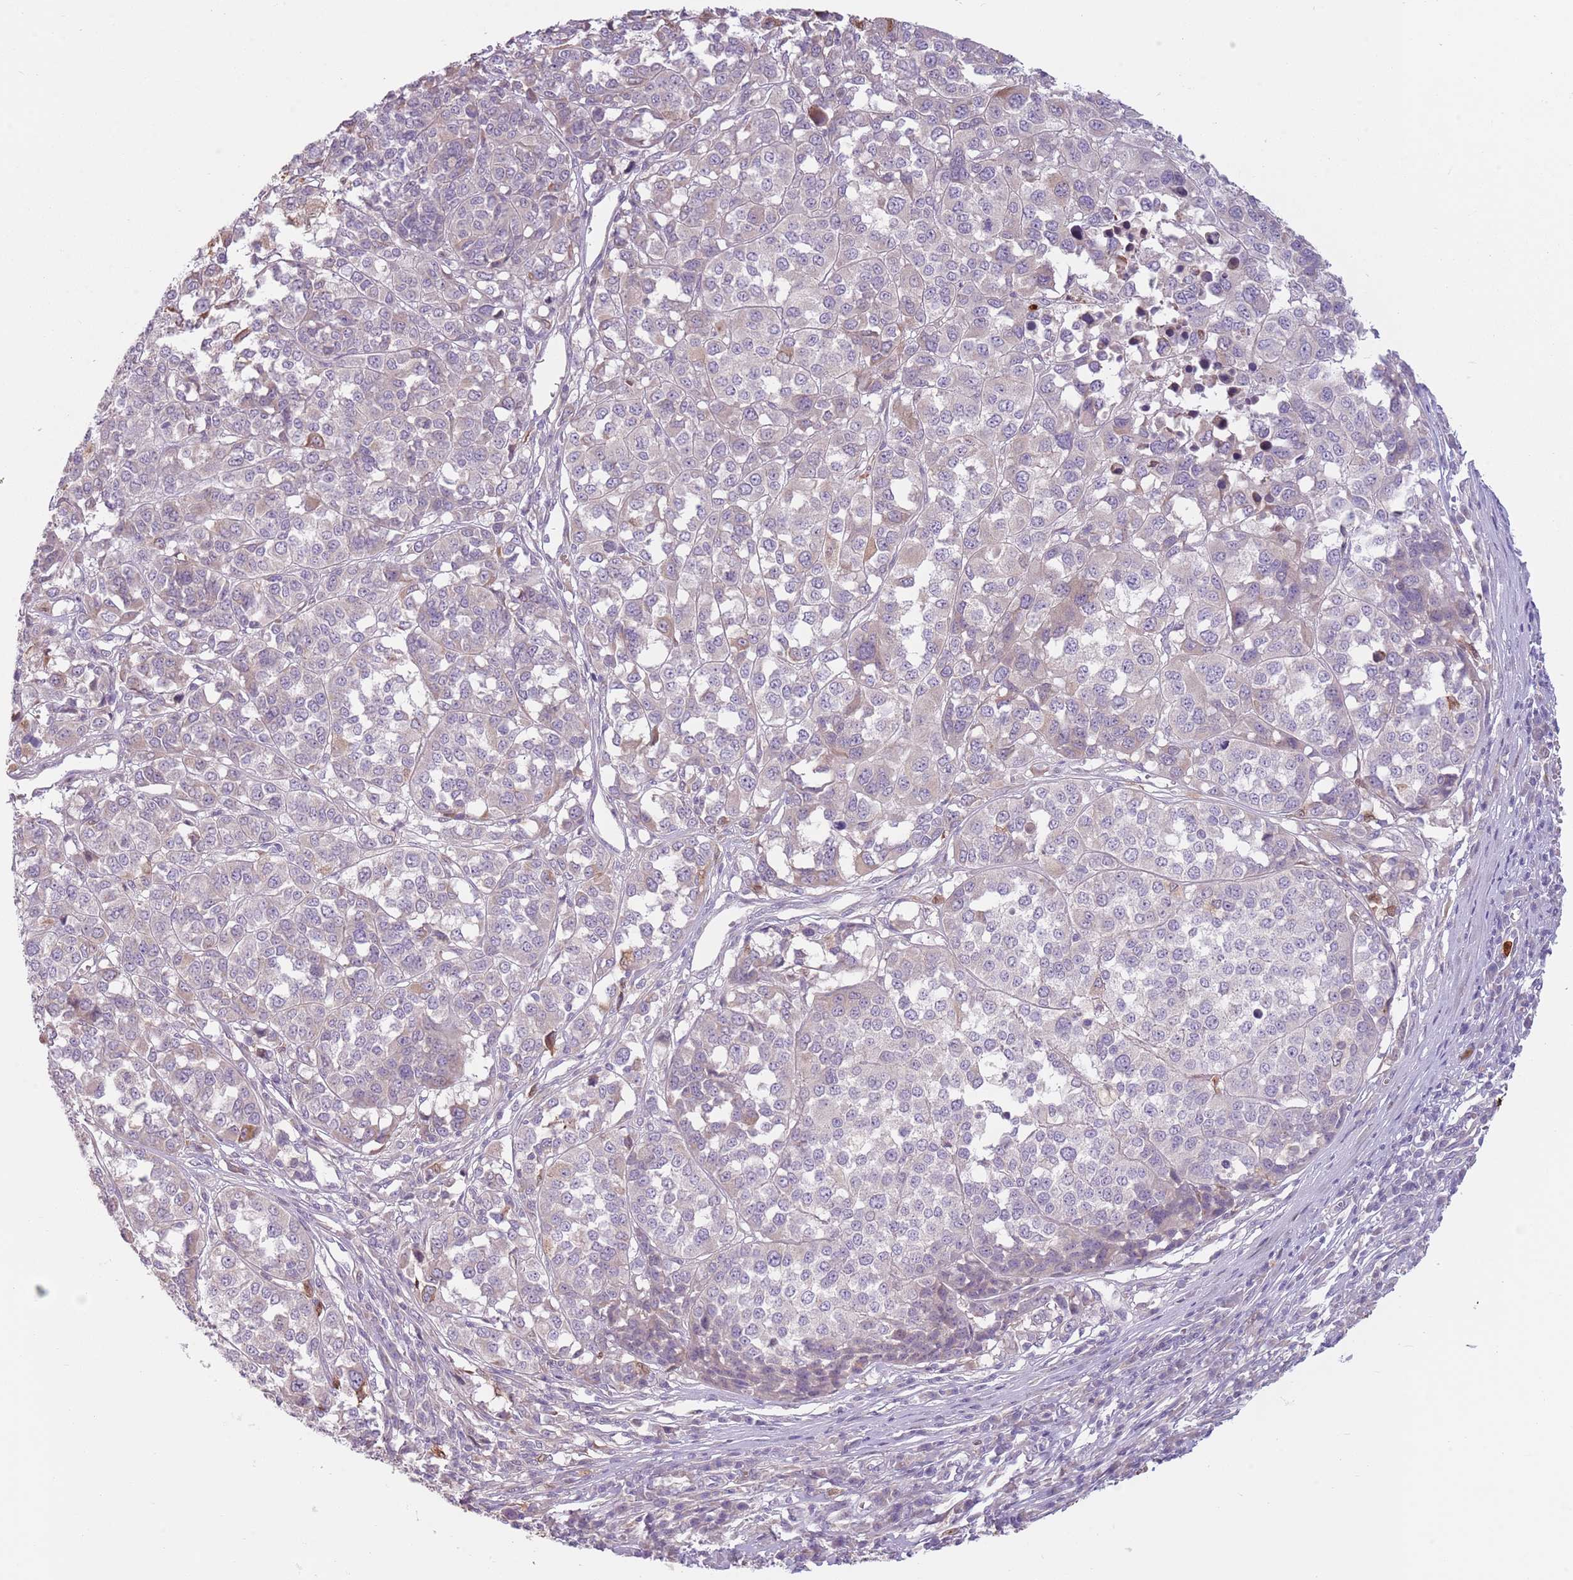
{"staining": {"intensity": "moderate", "quantity": "<25%", "location": "cytoplasmic/membranous"}, "tissue": "melanoma", "cell_type": "Tumor cells", "image_type": "cancer", "snomed": [{"axis": "morphology", "description": "Malignant melanoma, Metastatic site"}, {"axis": "topography", "description": "Lymph node"}], "caption": "Immunohistochemical staining of human melanoma displays low levels of moderate cytoplasmic/membranous protein expression in approximately <25% of tumor cells. The staining is performed using DAB brown chromogen to label protein expression. The nuclei are counter-stained blue using hematoxylin.", "gene": "SPAG4", "patient": {"sex": "male", "age": 44}}